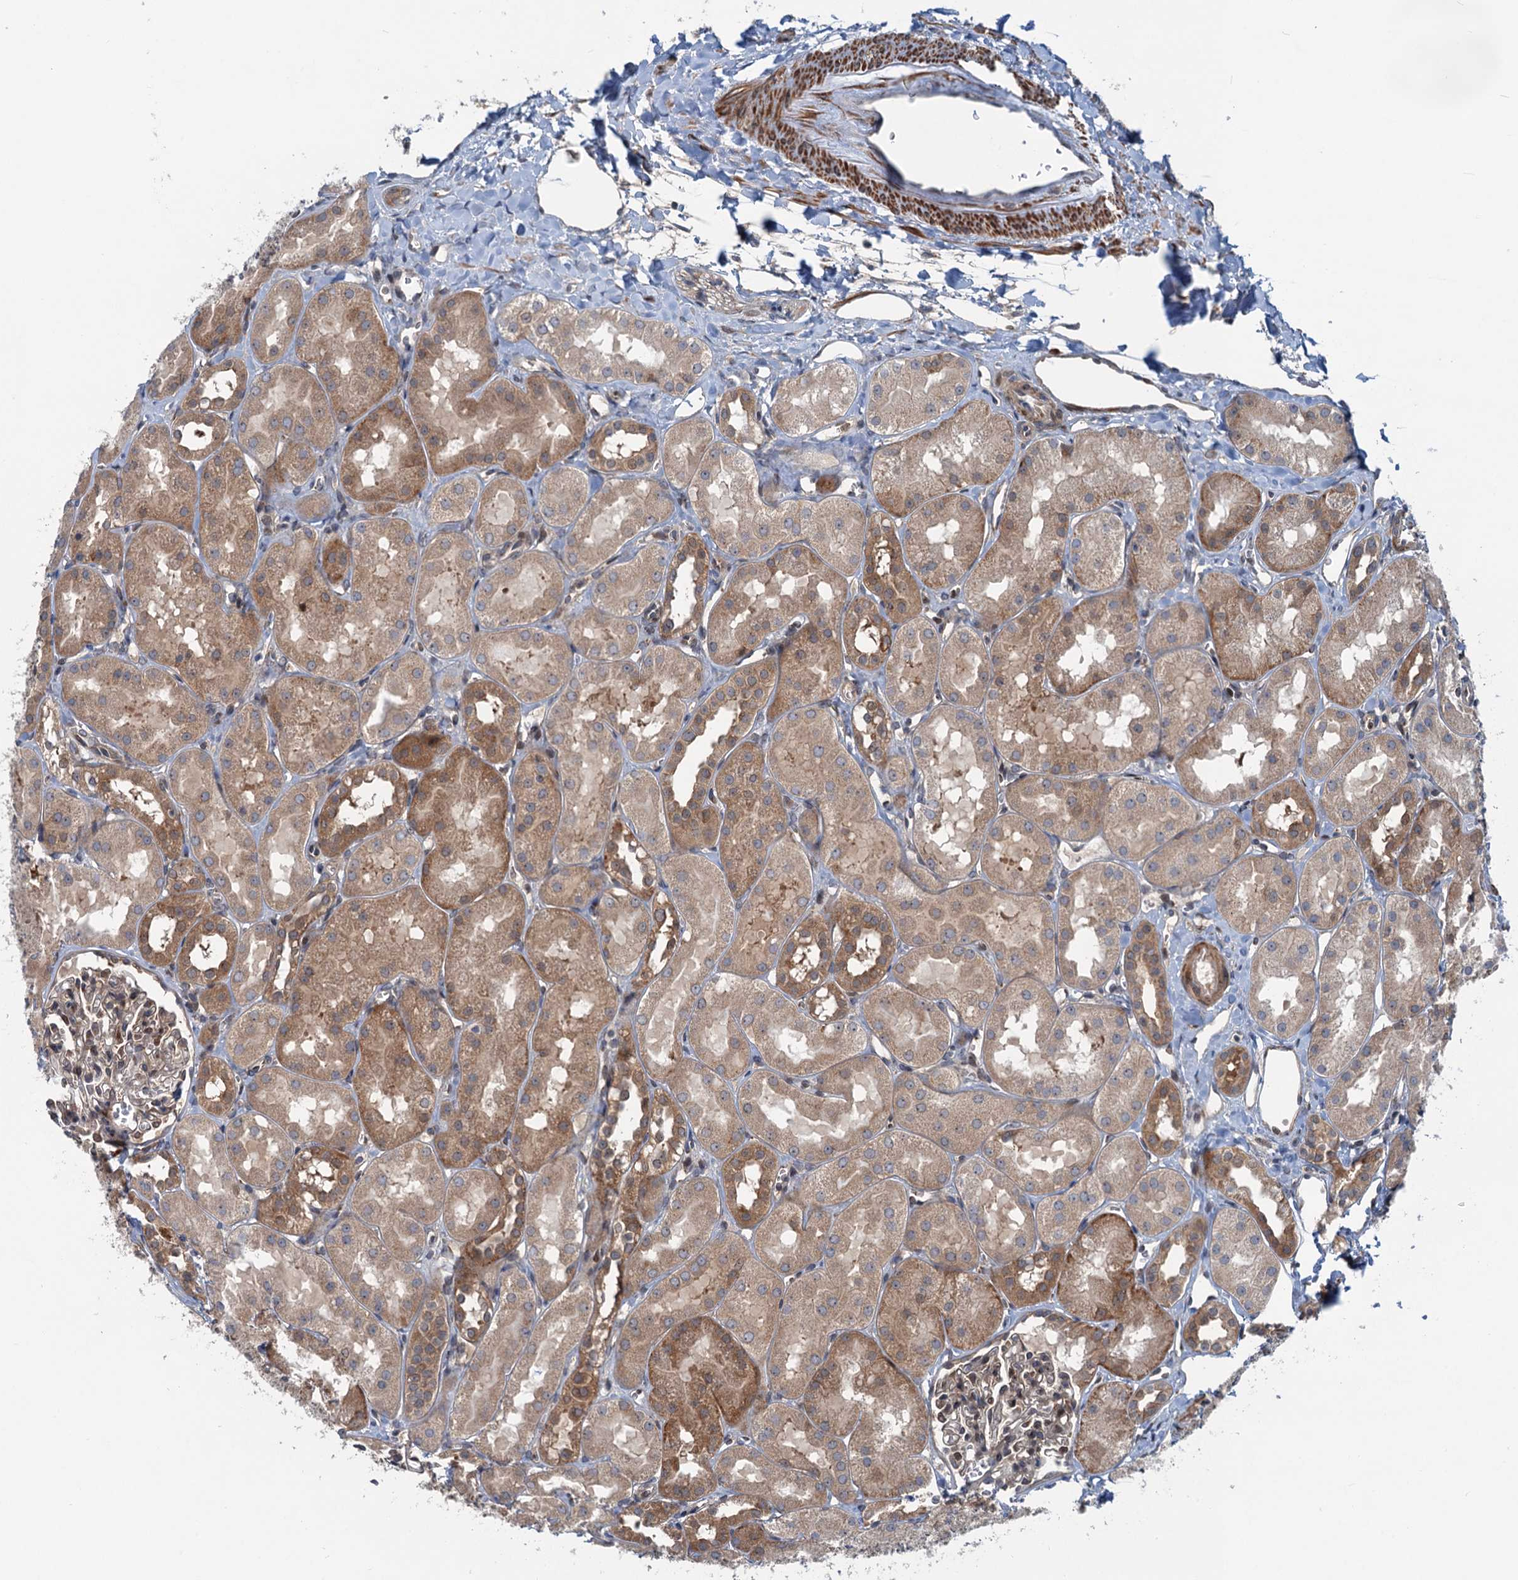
{"staining": {"intensity": "weak", "quantity": "25%-75%", "location": "nuclear"}, "tissue": "kidney", "cell_type": "Cells in glomeruli", "image_type": "normal", "snomed": [{"axis": "morphology", "description": "Normal tissue, NOS"}, {"axis": "topography", "description": "Kidney"}, {"axis": "topography", "description": "Urinary bladder"}], "caption": "Weak nuclear protein expression is seen in approximately 25%-75% of cells in glomeruli in kidney.", "gene": "DYNC2I2", "patient": {"sex": "male", "age": 16}}